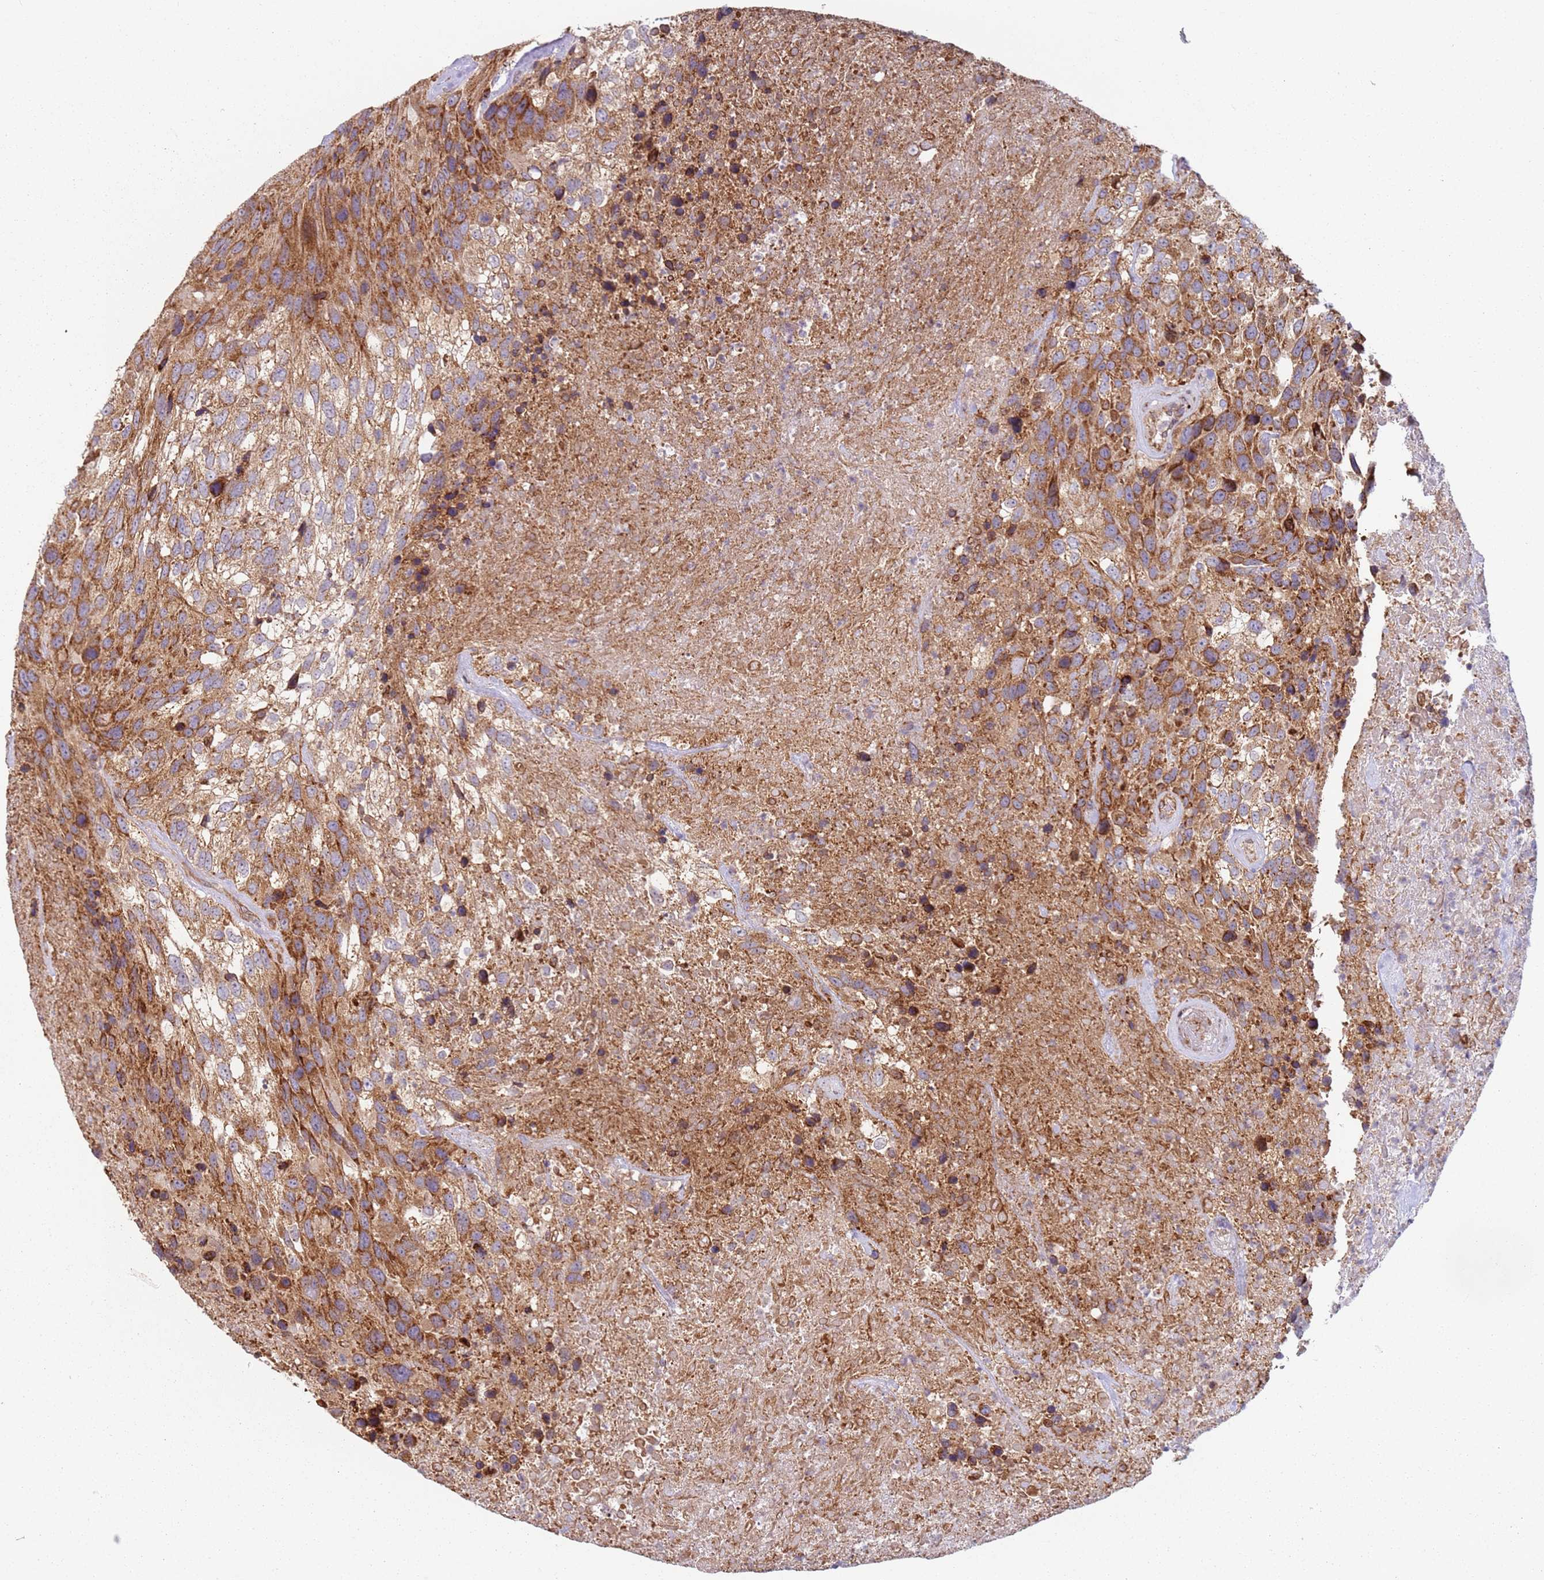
{"staining": {"intensity": "strong", "quantity": ">75%", "location": "cytoplasmic/membranous"}, "tissue": "urothelial cancer", "cell_type": "Tumor cells", "image_type": "cancer", "snomed": [{"axis": "morphology", "description": "Urothelial carcinoma, High grade"}, {"axis": "topography", "description": "Urinary bladder"}], "caption": "This histopathology image reveals immunohistochemistry staining of human high-grade urothelial carcinoma, with high strong cytoplasmic/membranous staining in about >75% of tumor cells.", "gene": "HNRNPLL", "patient": {"sex": "female", "age": 70}}